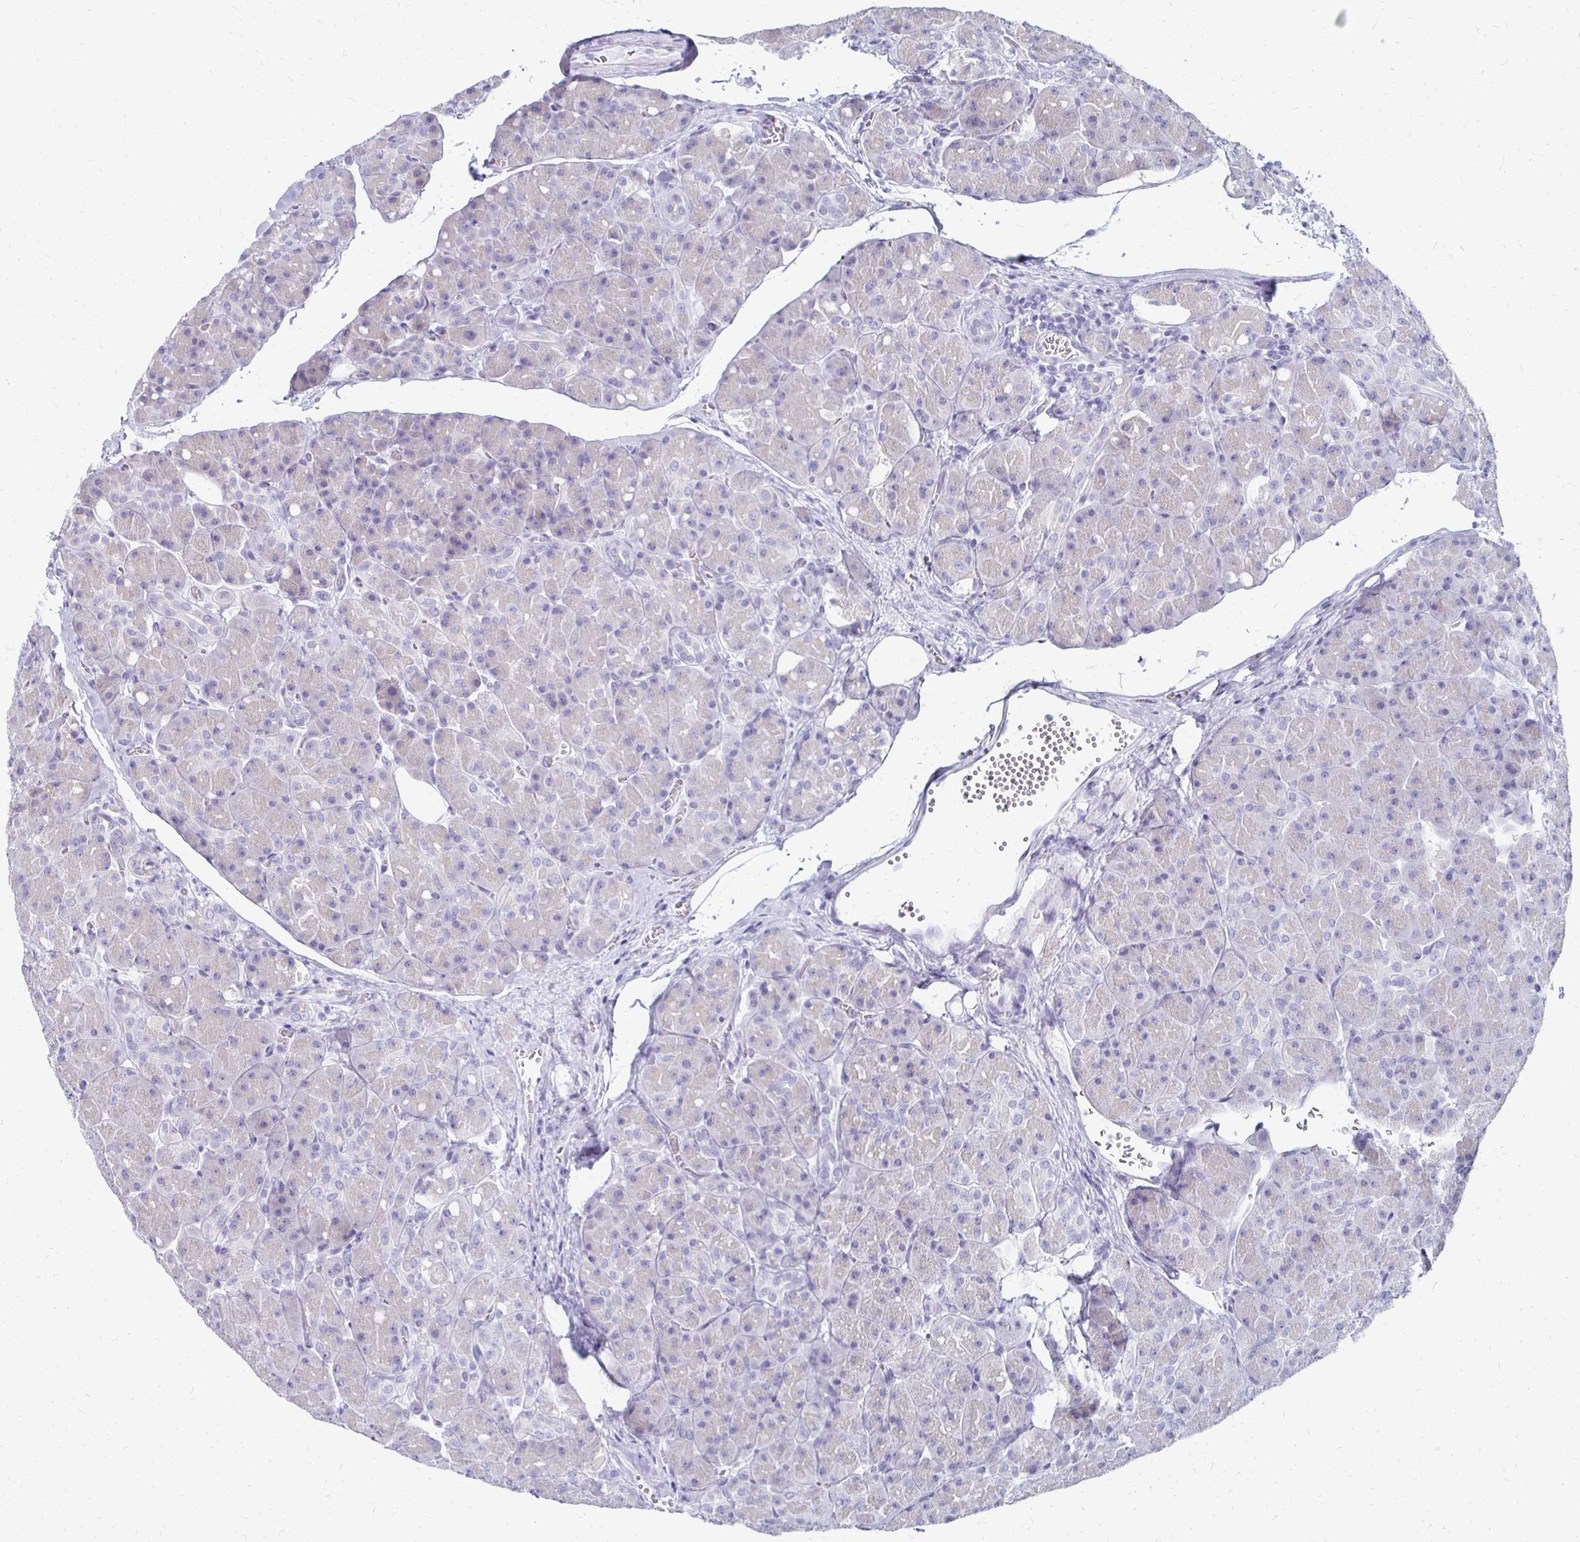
{"staining": {"intensity": "negative", "quantity": "none", "location": "none"}, "tissue": "pancreas", "cell_type": "Exocrine glandular cells", "image_type": "normal", "snomed": [{"axis": "morphology", "description": "Normal tissue, NOS"}, {"axis": "topography", "description": "Pancreas"}], "caption": "A micrograph of human pancreas is negative for staining in exocrine glandular cells. (DAB immunohistochemistry visualized using brightfield microscopy, high magnification).", "gene": "SYCP3", "patient": {"sex": "male", "age": 55}}